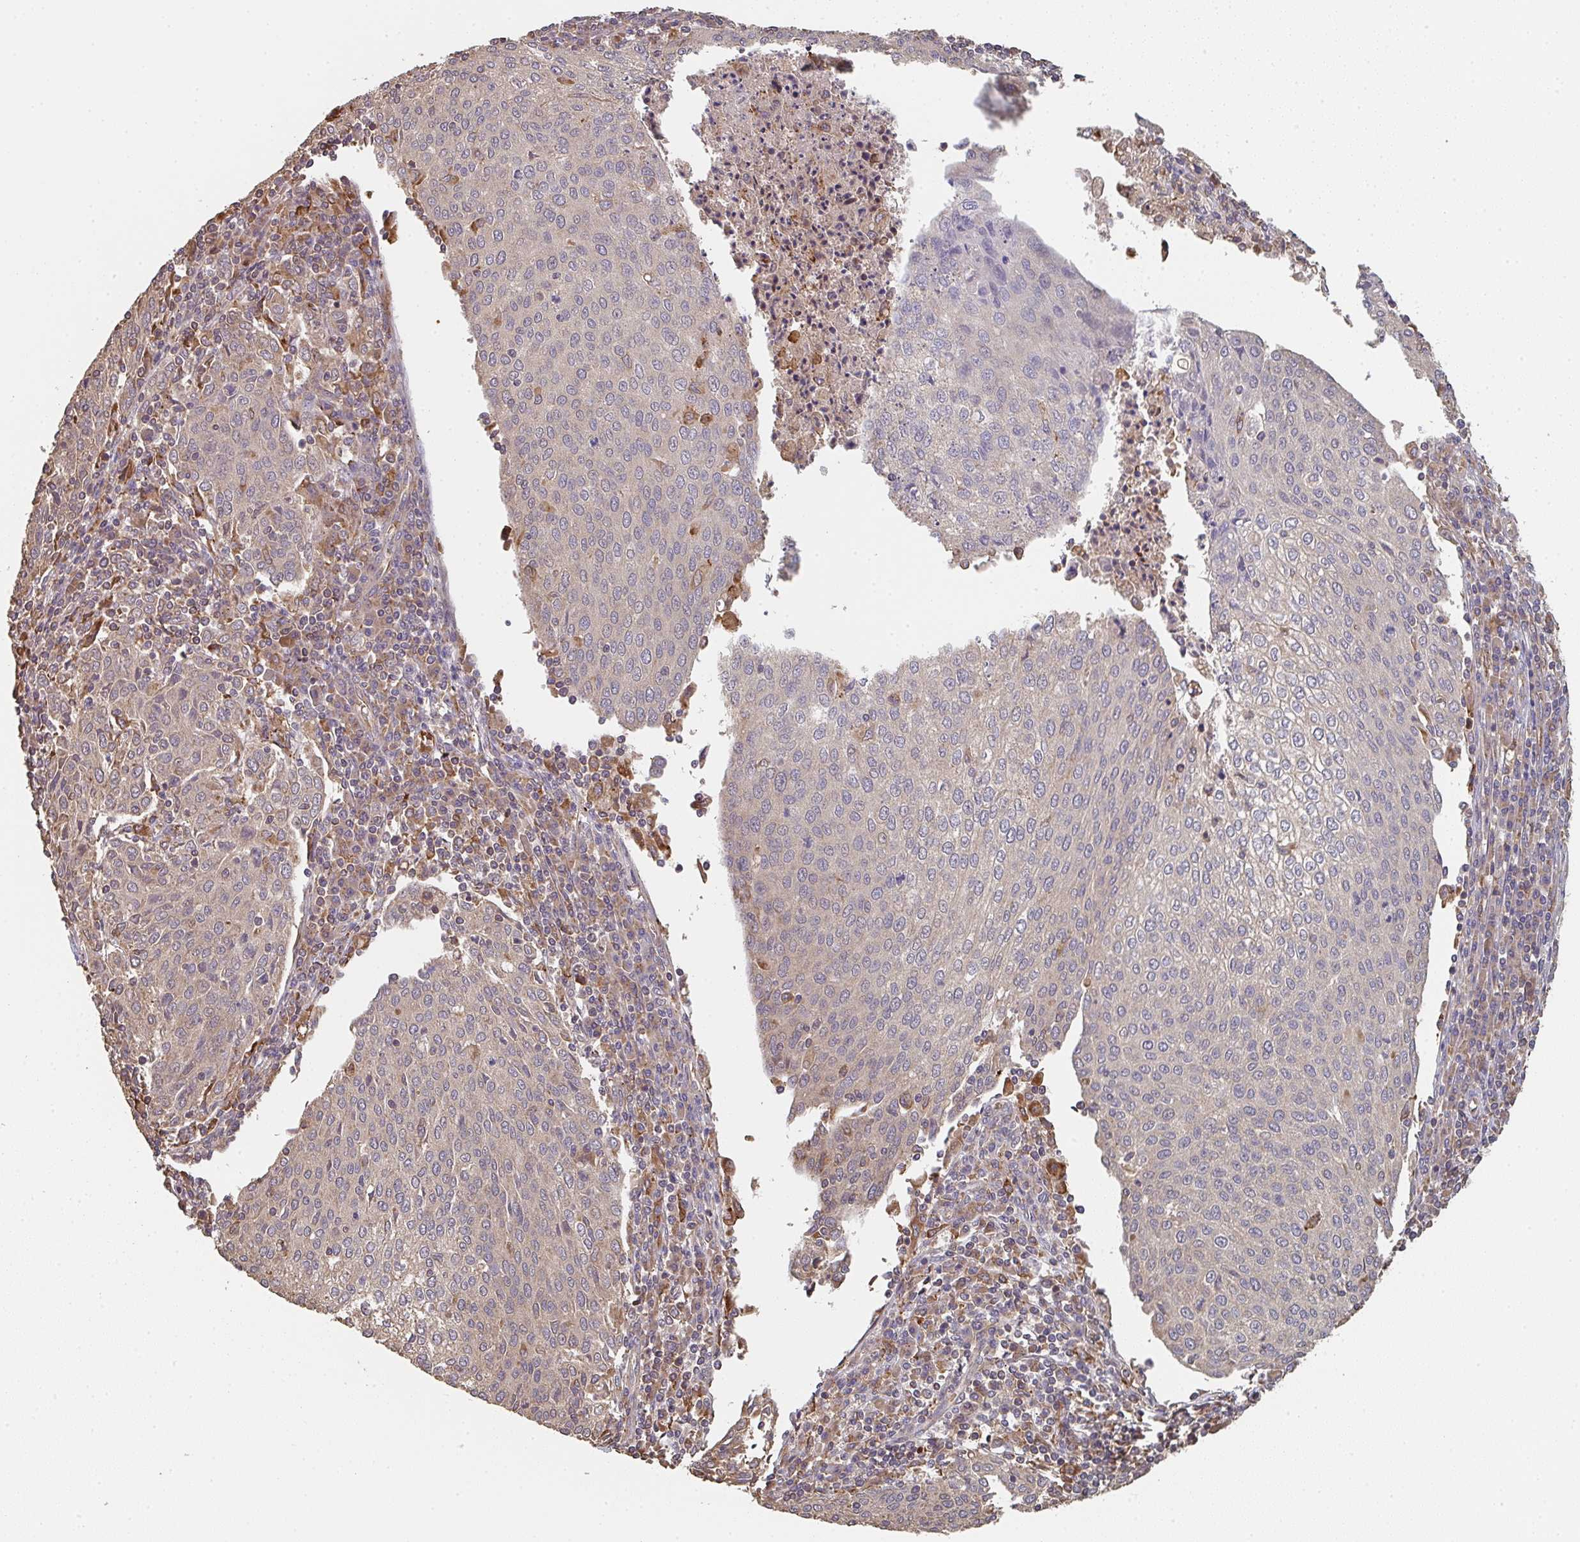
{"staining": {"intensity": "weak", "quantity": "25%-75%", "location": "cytoplasmic/membranous"}, "tissue": "cervical cancer", "cell_type": "Tumor cells", "image_type": "cancer", "snomed": [{"axis": "morphology", "description": "Squamous cell carcinoma, NOS"}, {"axis": "topography", "description": "Cervix"}], "caption": "There is low levels of weak cytoplasmic/membranous positivity in tumor cells of cervical squamous cell carcinoma, as demonstrated by immunohistochemical staining (brown color).", "gene": "POLG", "patient": {"sex": "female", "age": 46}}